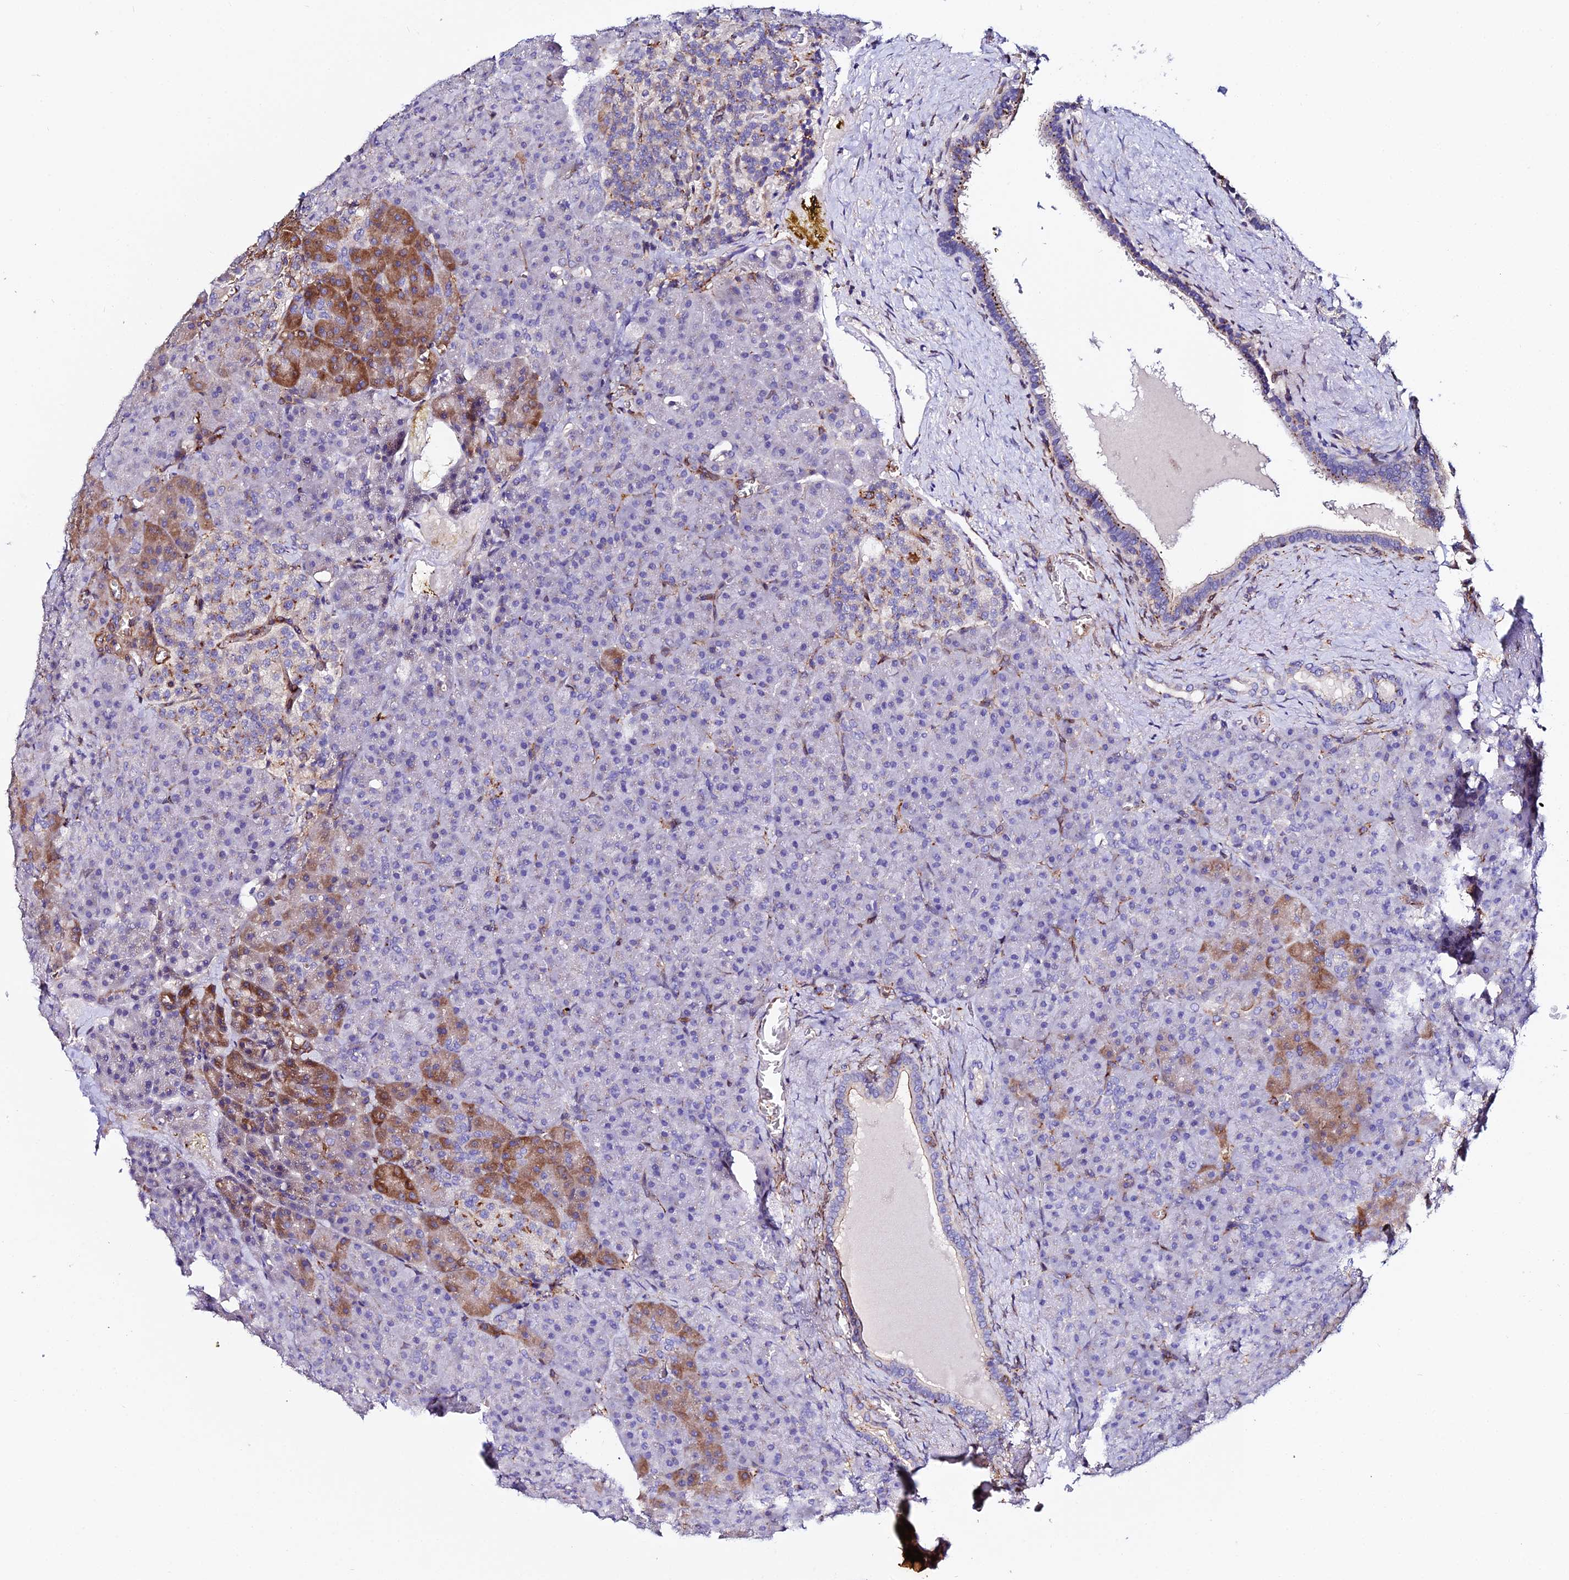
{"staining": {"intensity": "moderate", "quantity": "<25%", "location": "cytoplasmic/membranous"}, "tissue": "pancreas", "cell_type": "Exocrine glandular cells", "image_type": "normal", "snomed": [{"axis": "morphology", "description": "Normal tissue, NOS"}, {"axis": "topography", "description": "Pancreas"}], "caption": "IHC micrograph of unremarkable pancreas: human pancreas stained using IHC displays low levels of moderate protein expression localized specifically in the cytoplasmic/membranous of exocrine glandular cells, appearing as a cytoplasmic/membranous brown color.", "gene": "TRPV2", "patient": {"sex": "female", "age": 74}}